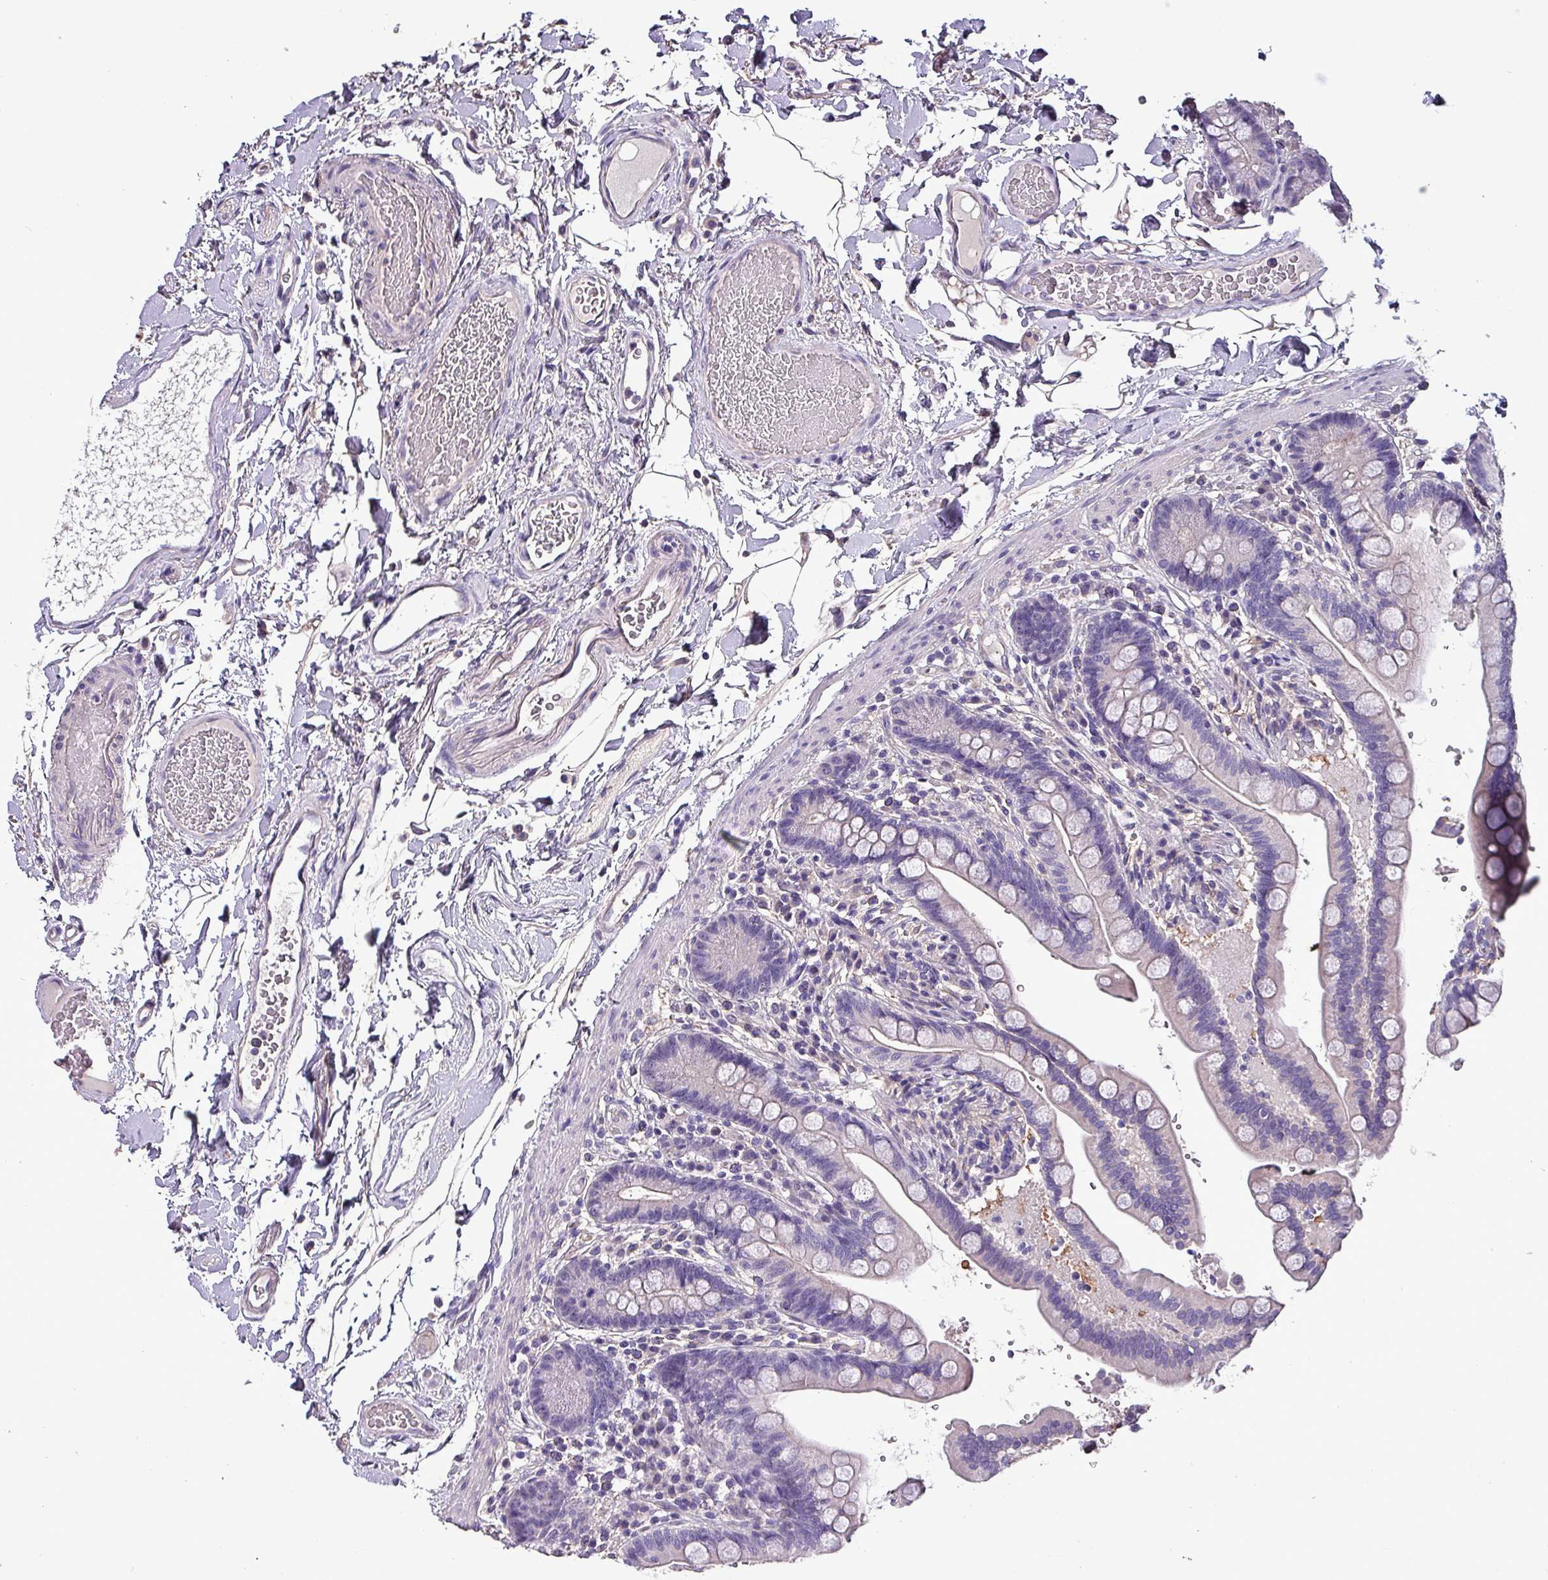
{"staining": {"intensity": "negative", "quantity": "none", "location": "none"}, "tissue": "colon", "cell_type": "Endothelial cells", "image_type": "normal", "snomed": [{"axis": "morphology", "description": "Normal tissue, NOS"}, {"axis": "topography", "description": "Smooth muscle"}, {"axis": "topography", "description": "Colon"}], "caption": "Protein analysis of unremarkable colon displays no significant expression in endothelial cells. The staining is performed using DAB brown chromogen with nuclei counter-stained in using hematoxylin.", "gene": "HTRA4", "patient": {"sex": "male", "age": 73}}